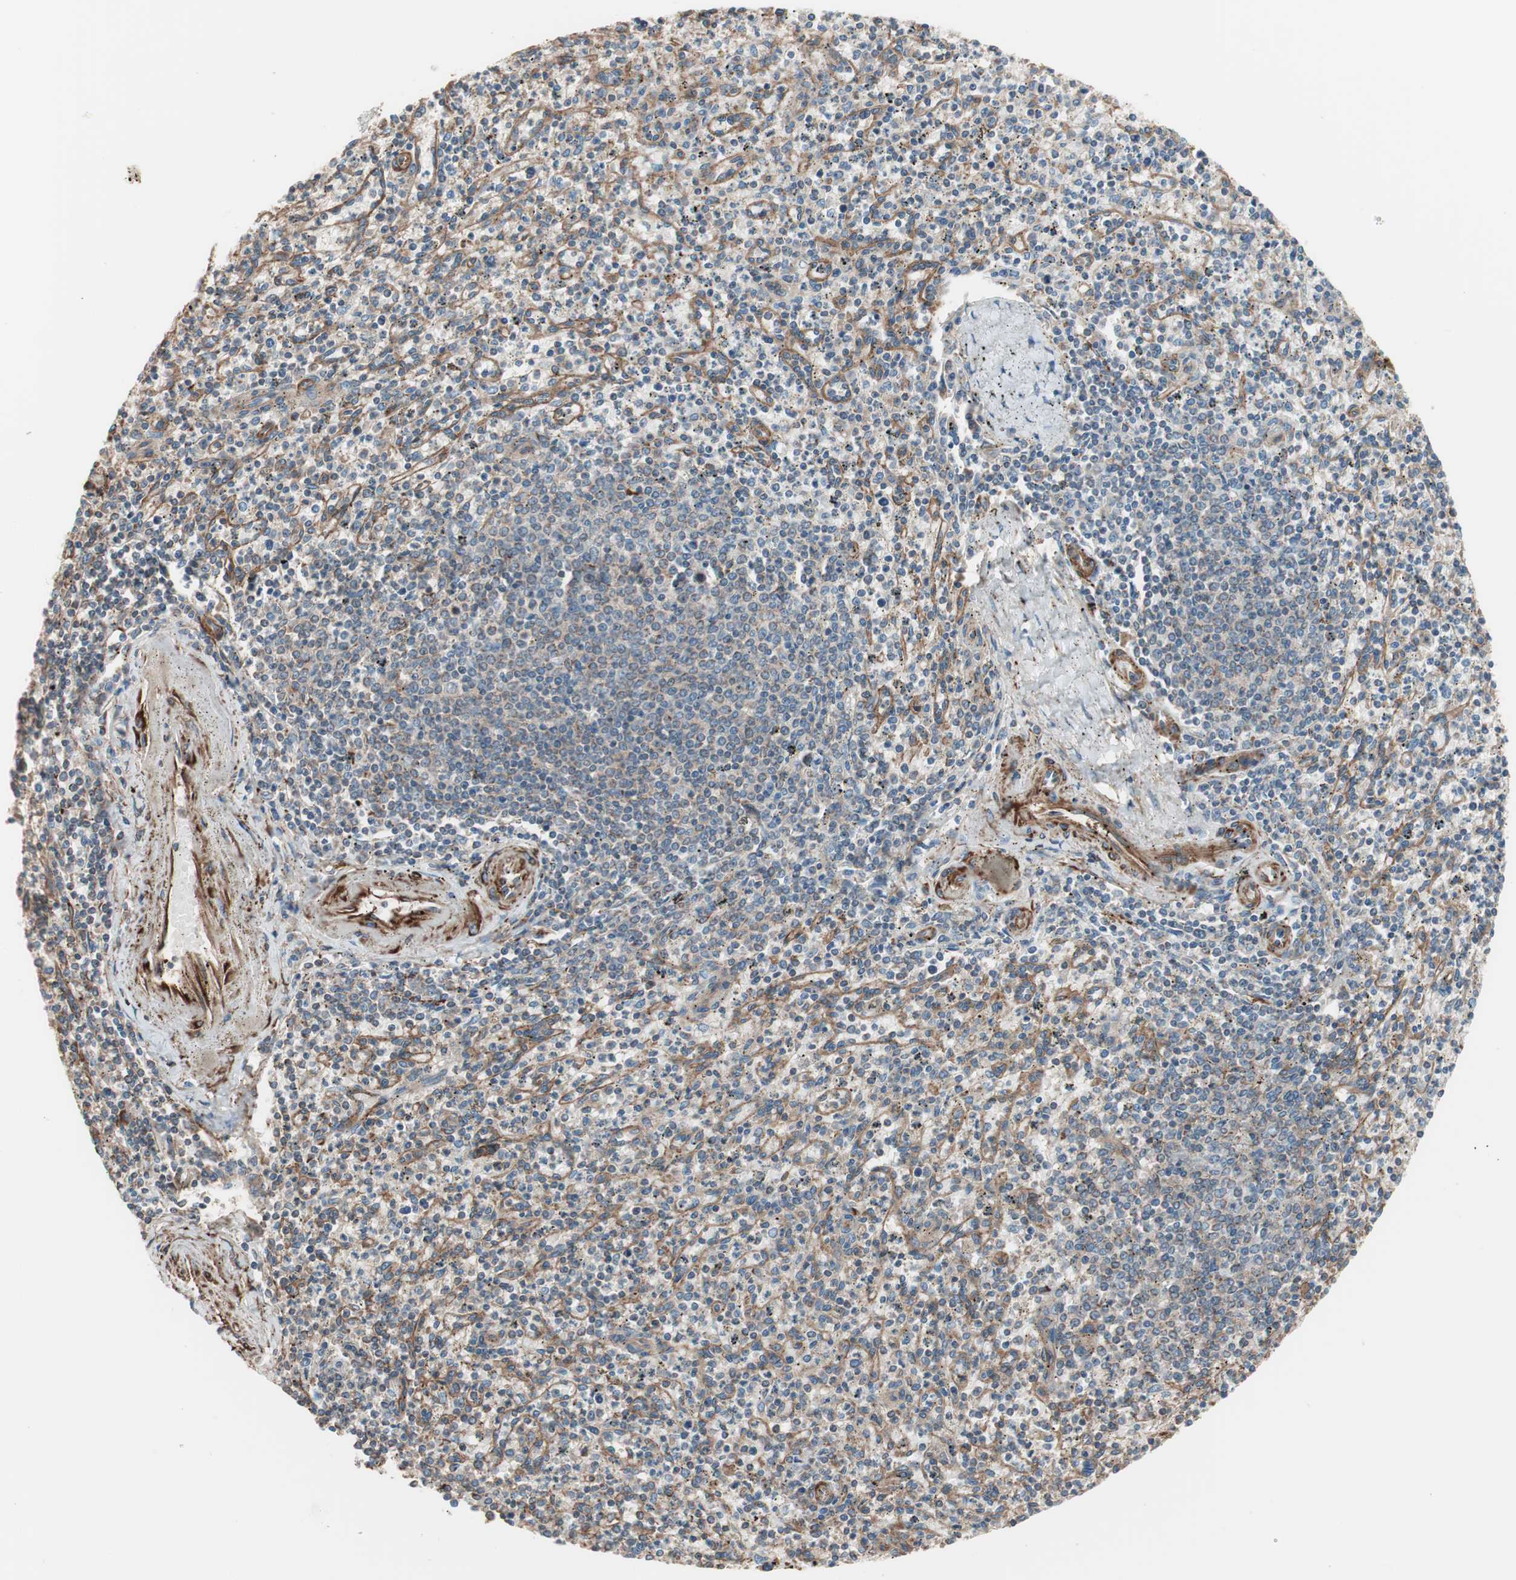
{"staining": {"intensity": "moderate", "quantity": "25%-75%", "location": "cytoplasmic/membranous"}, "tissue": "spleen", "cell_type": "Cells in red pulp", "image_type": "normal", "snomed": [{"axis": "morphology", "description": "Normal tissue, NOS"}, {"axis": "topography", "description": "Spleen"}], "caption": "IHC micrograph of normal human spleen stained for a protein (brown), which shows medium levels of moderate cytoplasmic/membranous staining in approximately 25%-75% of cells in red pulp.", "gene": "GPSM2", "patient": {"sex": "male", "age": 72}}